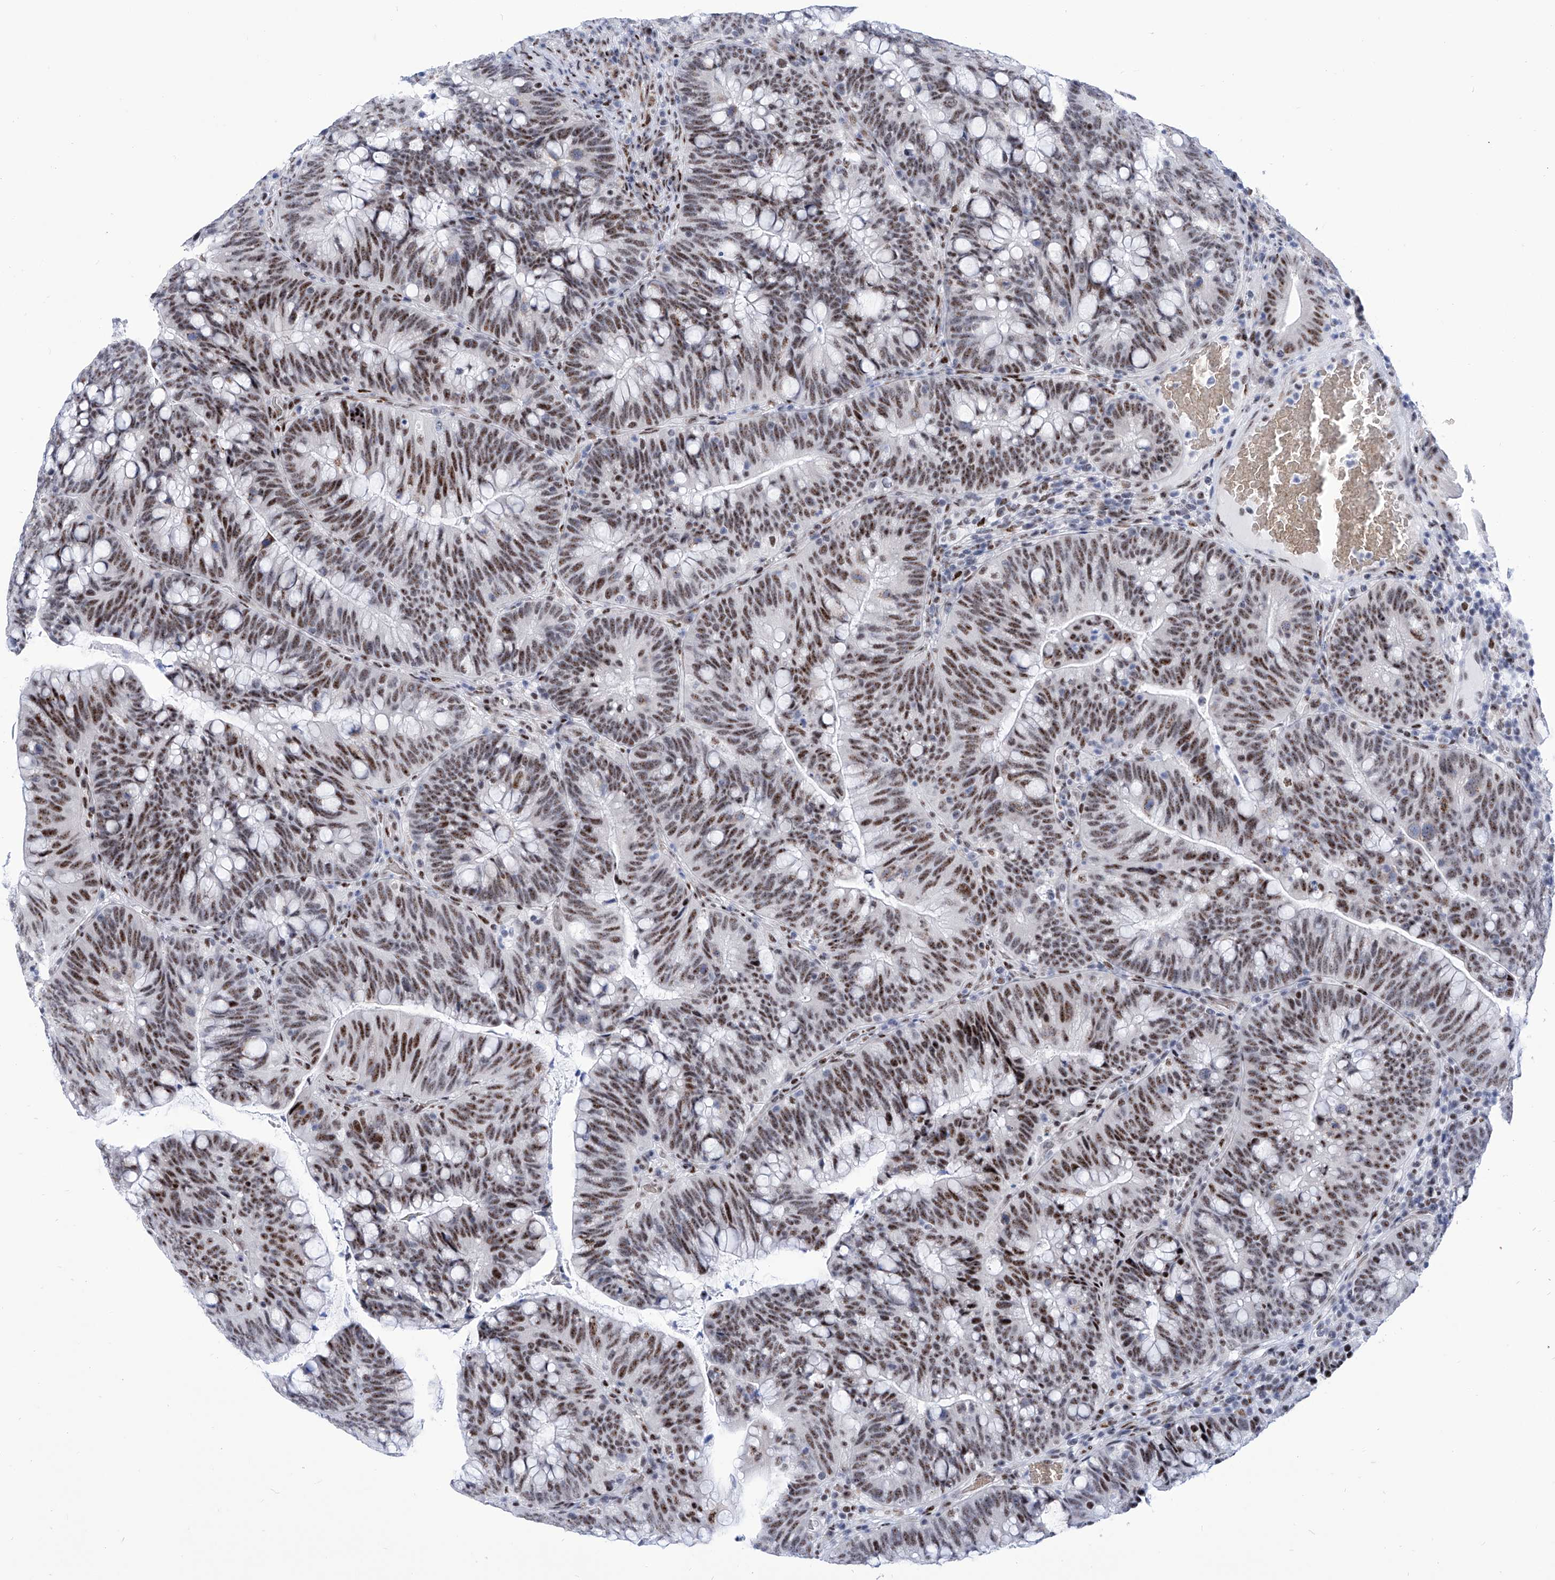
{"staining": {"intensity": "strong", "quantity": "25%-75%", "location": "nuclear"}, "tissue": "colorectal cancer", "cell_type": "Tumor cells", "image_type": "cancer", "snomed": [{"axis": "morphology", "description": "Adenocarcinoma, NOS"}, {"axis": "topography", "description": "Colon"}], "caption": "Tumor cells reveal high levels of strong nuclear staining in about 25%-75% of cells in colorectal cancer (adenocarcinoma).", "gene": "SART1", "patient": {"sex": "female", "age": 66}}